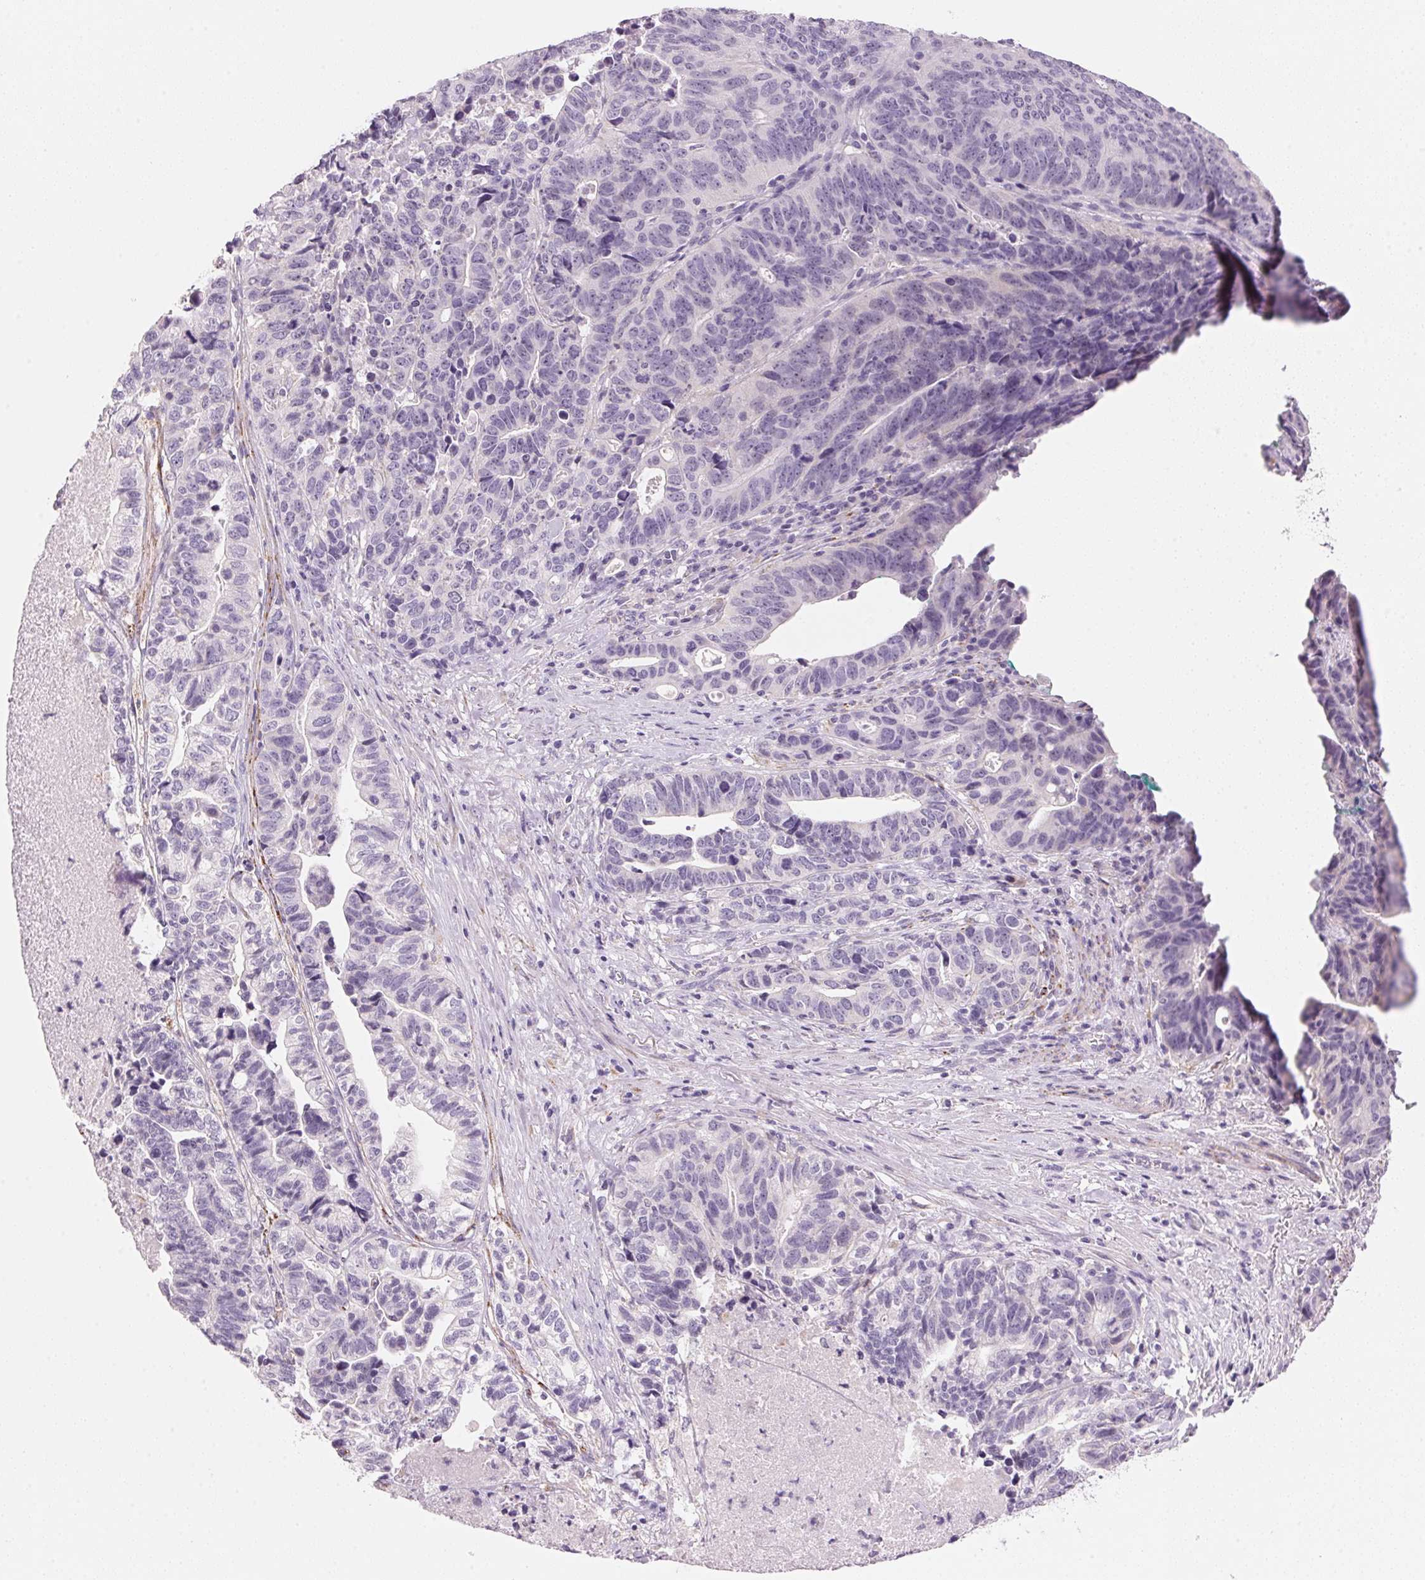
{"staining": {"intensity": "negative", "quantity": "none", "location": "none"}, "tissue": "stomach cancer", "cell_type": "Tumor cells", "image_type": "cancer", "snomed": [{"axis": "morphology", "description": "Adenocarcinoma, NOS"}, {"axis": "topography", "description": "Stomach, upper"}], "caption": "This is an IHC histopathology image of stomach cancer (adenocarcinoma). There is no staining in tumor cells.", "gene": "CYP11B1", "patient": {"sex": "female", "age": 67}}